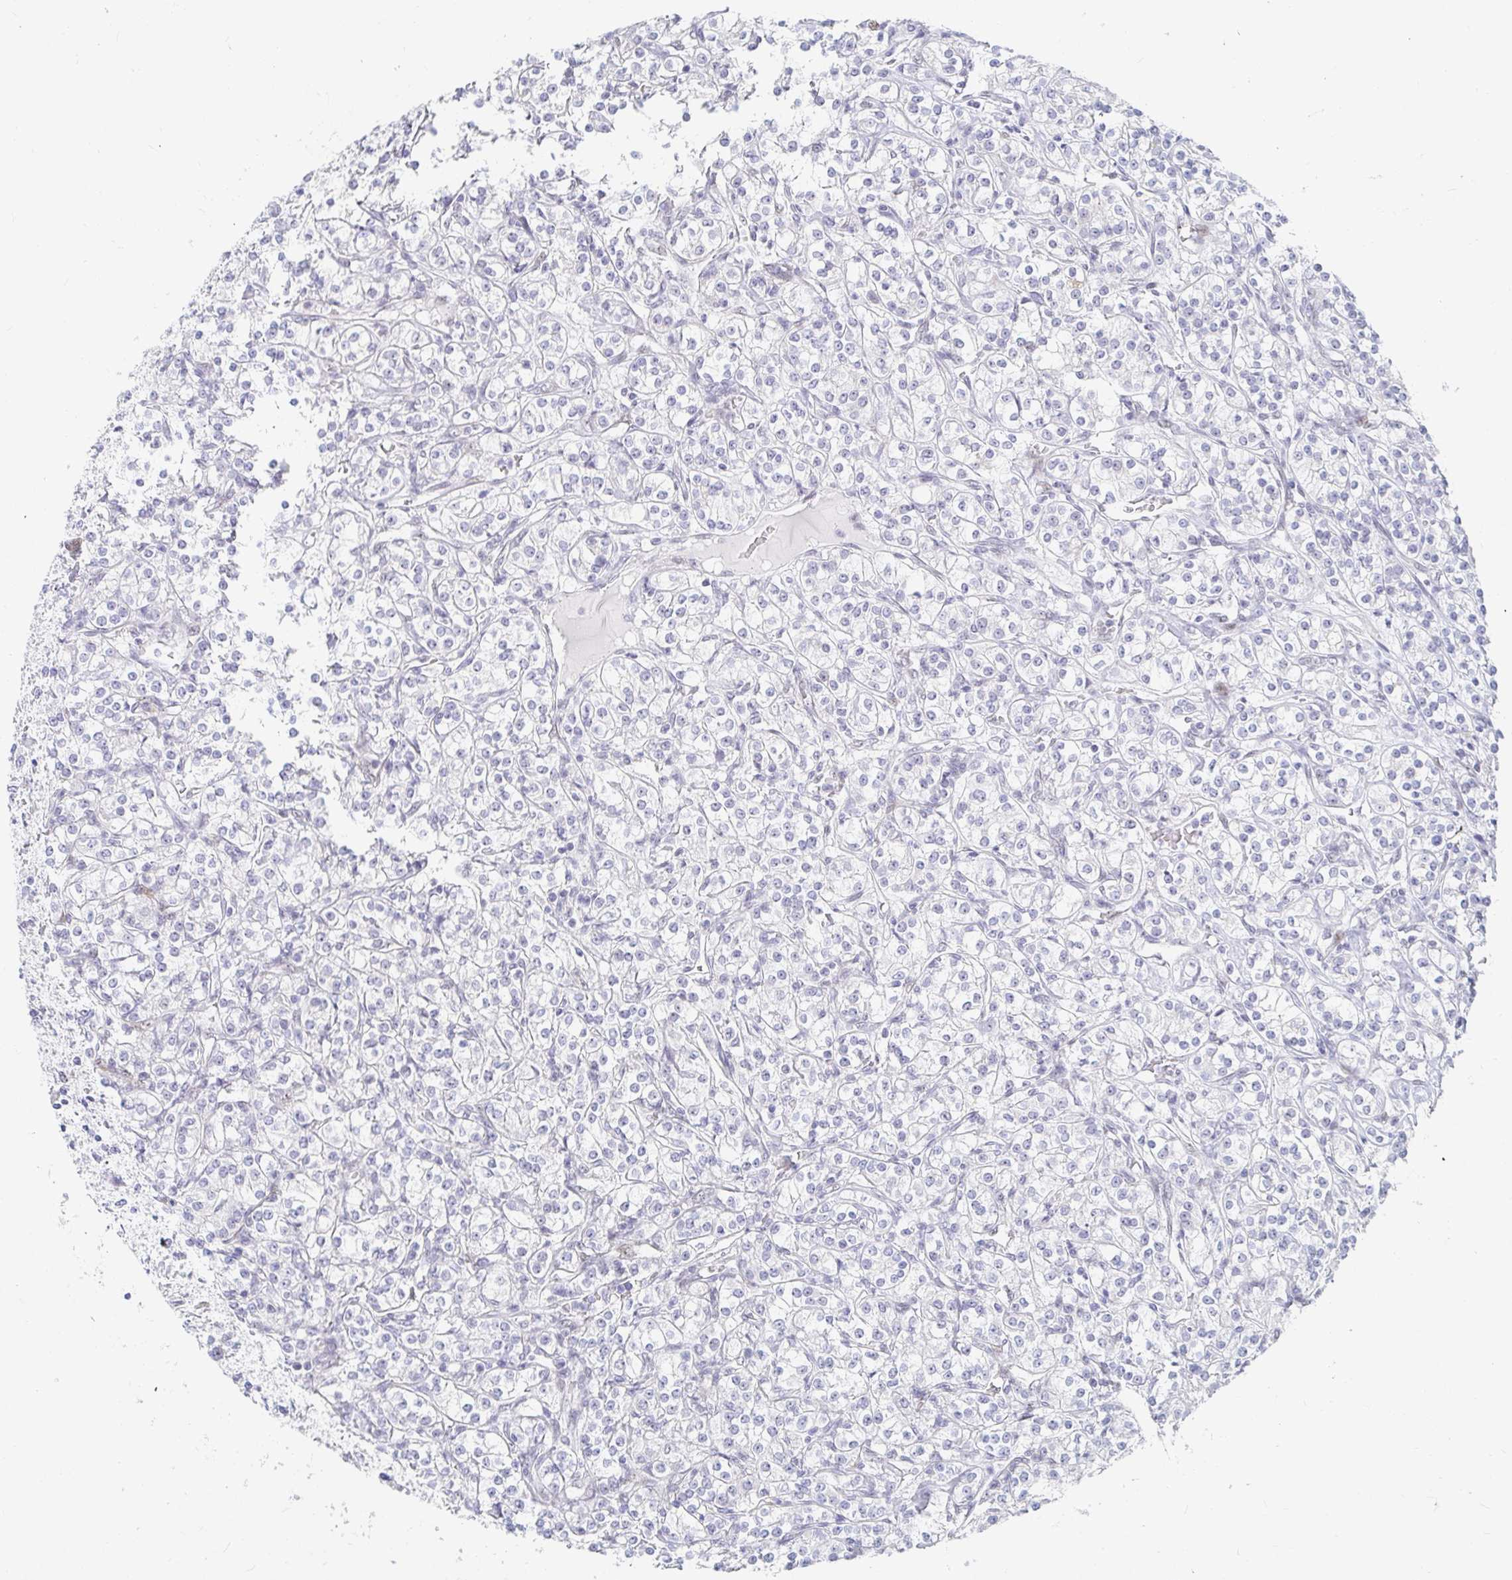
{"staining": {"intensity": "negative", "quantity": "none", "location": "none"}, "tissue": "renal cancer", "cell_type": "Tumor cells", "image_type": "cancer", "snomed": [{"axis": "morphology", "description": "Adenocarcinoma, NOS"}, {"axis": "topography", "description": "Kidney"}], "caption": "Protein analysis of renal cancer reveals no significant positivity in tumor cells.", "gene": "COL28A1", "patient": {"sex": "male", "age": 77}}